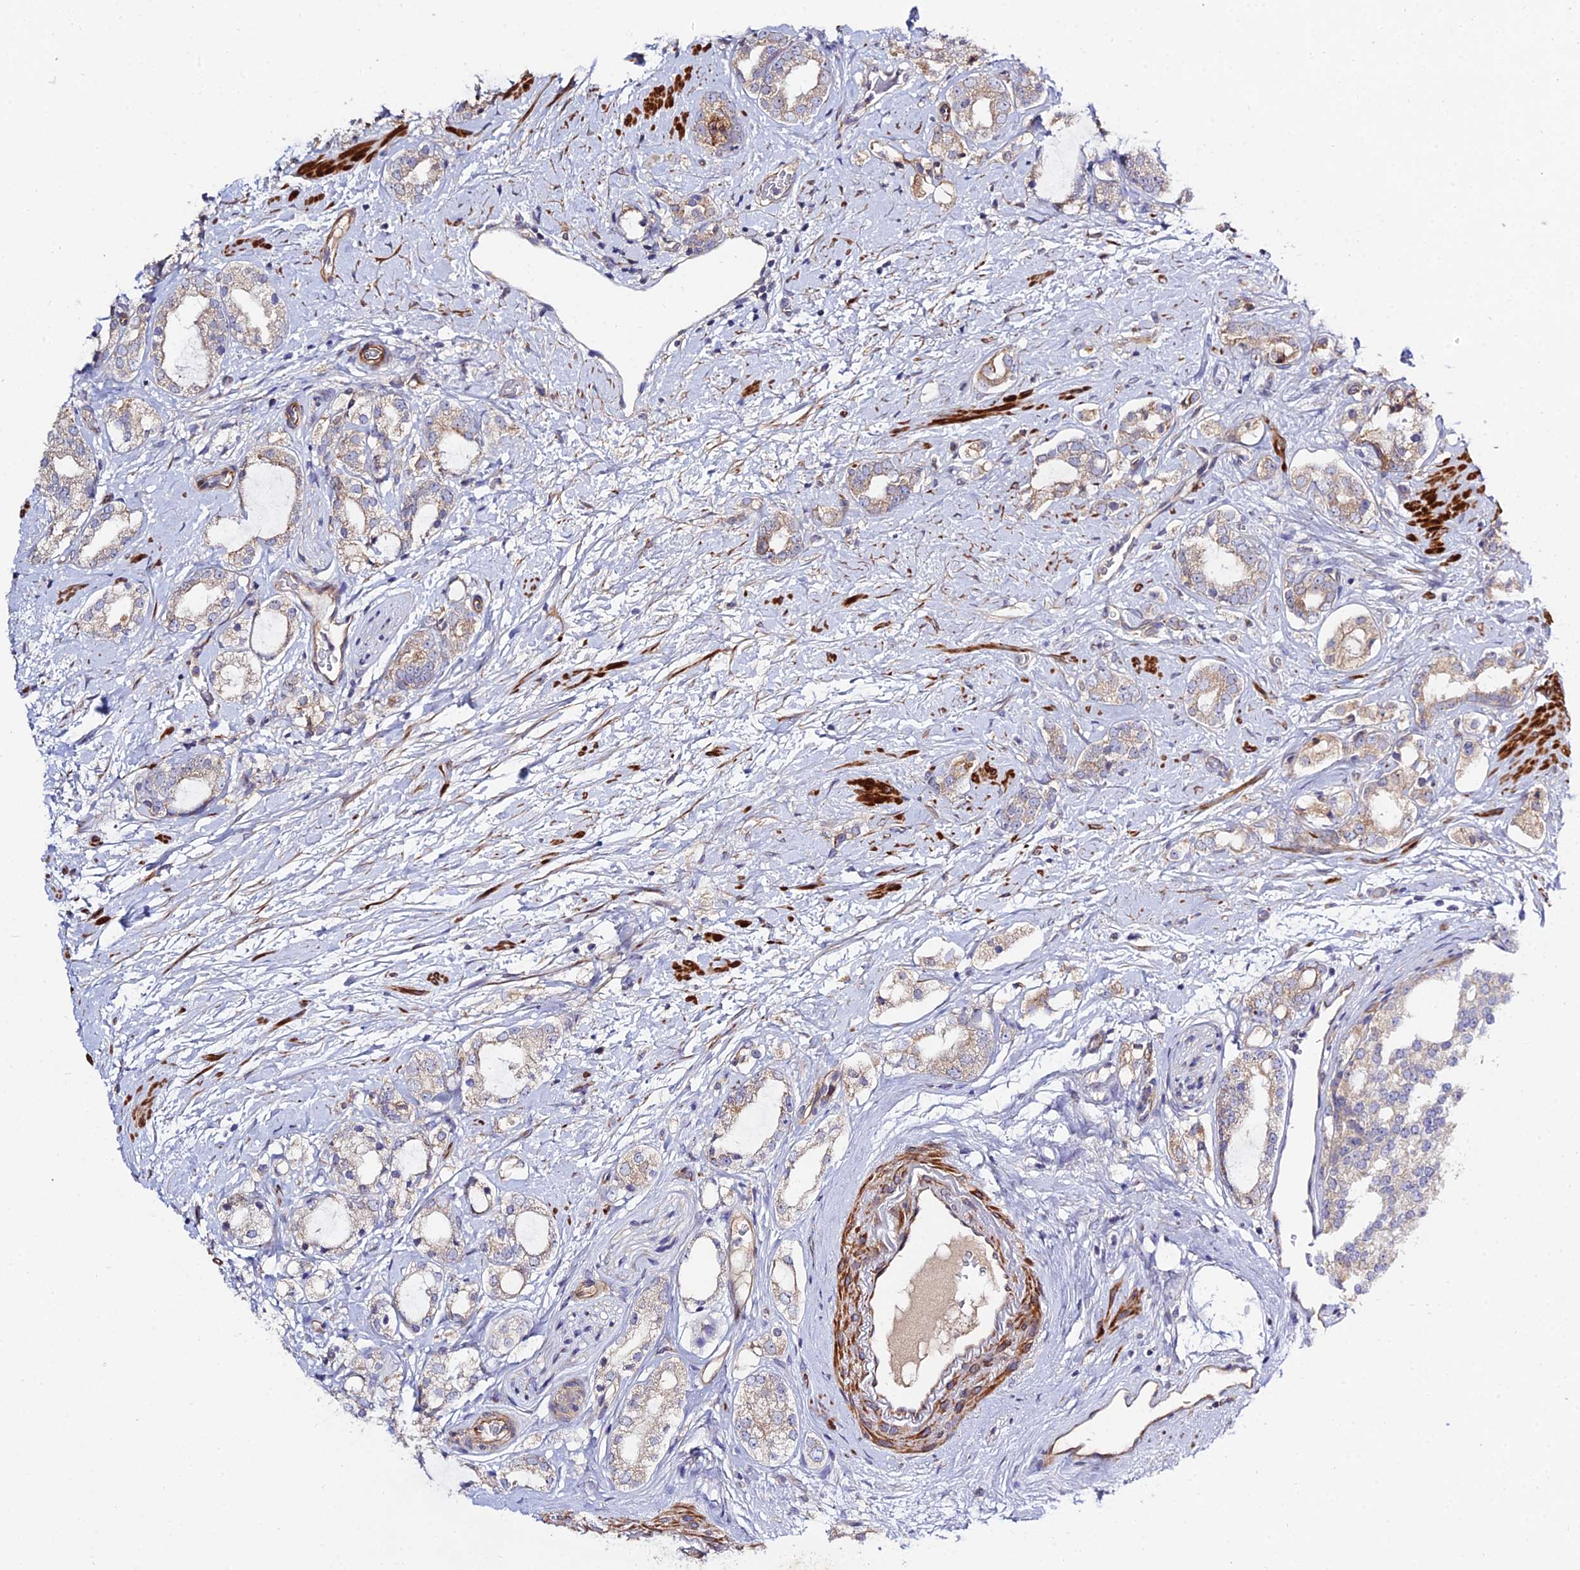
{"staining": {"intensity": "weak", "quantity": "<25%", "location": "cytoplasmic/membranous"}, "tissue": "prostate cancer", "cell_type": "Tumor cells", "image_type": "cancer", "snomed": [{"axis": "morphology", "description": "Adenocarcinoma, High grade"}, {"axis": "topography", "description": "Prostate"}], "caption": "Image shows no protein positivity in tumor cells of prostate adenocarcinoma (high-grade) tissue. (DAB (3,3'-diaminobenzidine) IHC visualized using brightfield microscopy, high magnification).", "gene": "ARL6IP1", "patient": {"sex": "male", "age": 64}}